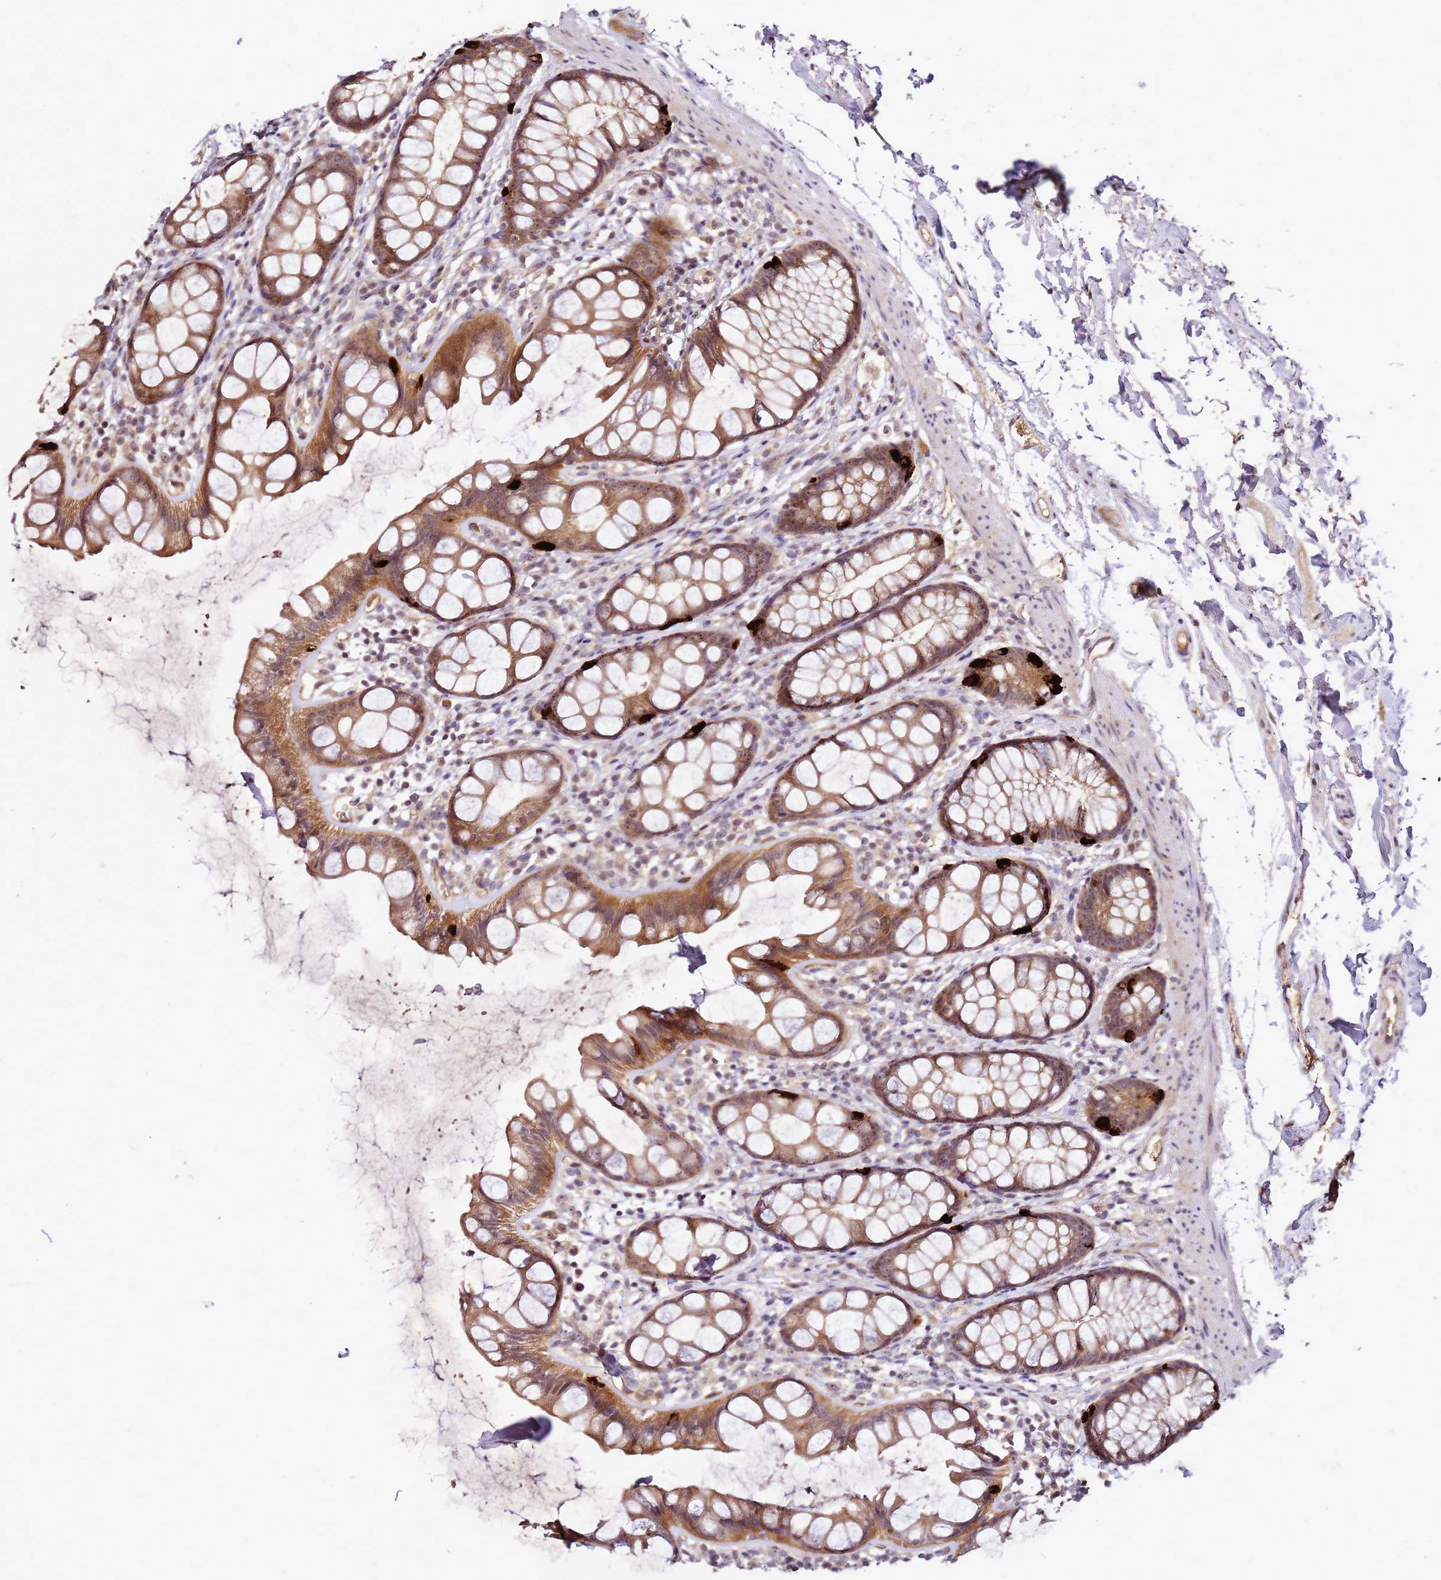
{"staining": {"intensity": "moderate", "quantity": ">75%", "location": "cytoplasmic/membranous,nuclear"}, "tissue": "rectum", "cell_type": "Glandular cells", "image_type": "normal", "snomed": [{"axis": "morphology", "description": "Normal tissue, NOS"}, {"axis": "topography", "description": "Rectum"}], "caption": "Protein analysis of benign rectum displays moderate cytoplasmic/membranous,nuclear staining in about >75% of glandular cells.", "gene": "DDX27", "patient": {"sex": "female", "age": 65}}